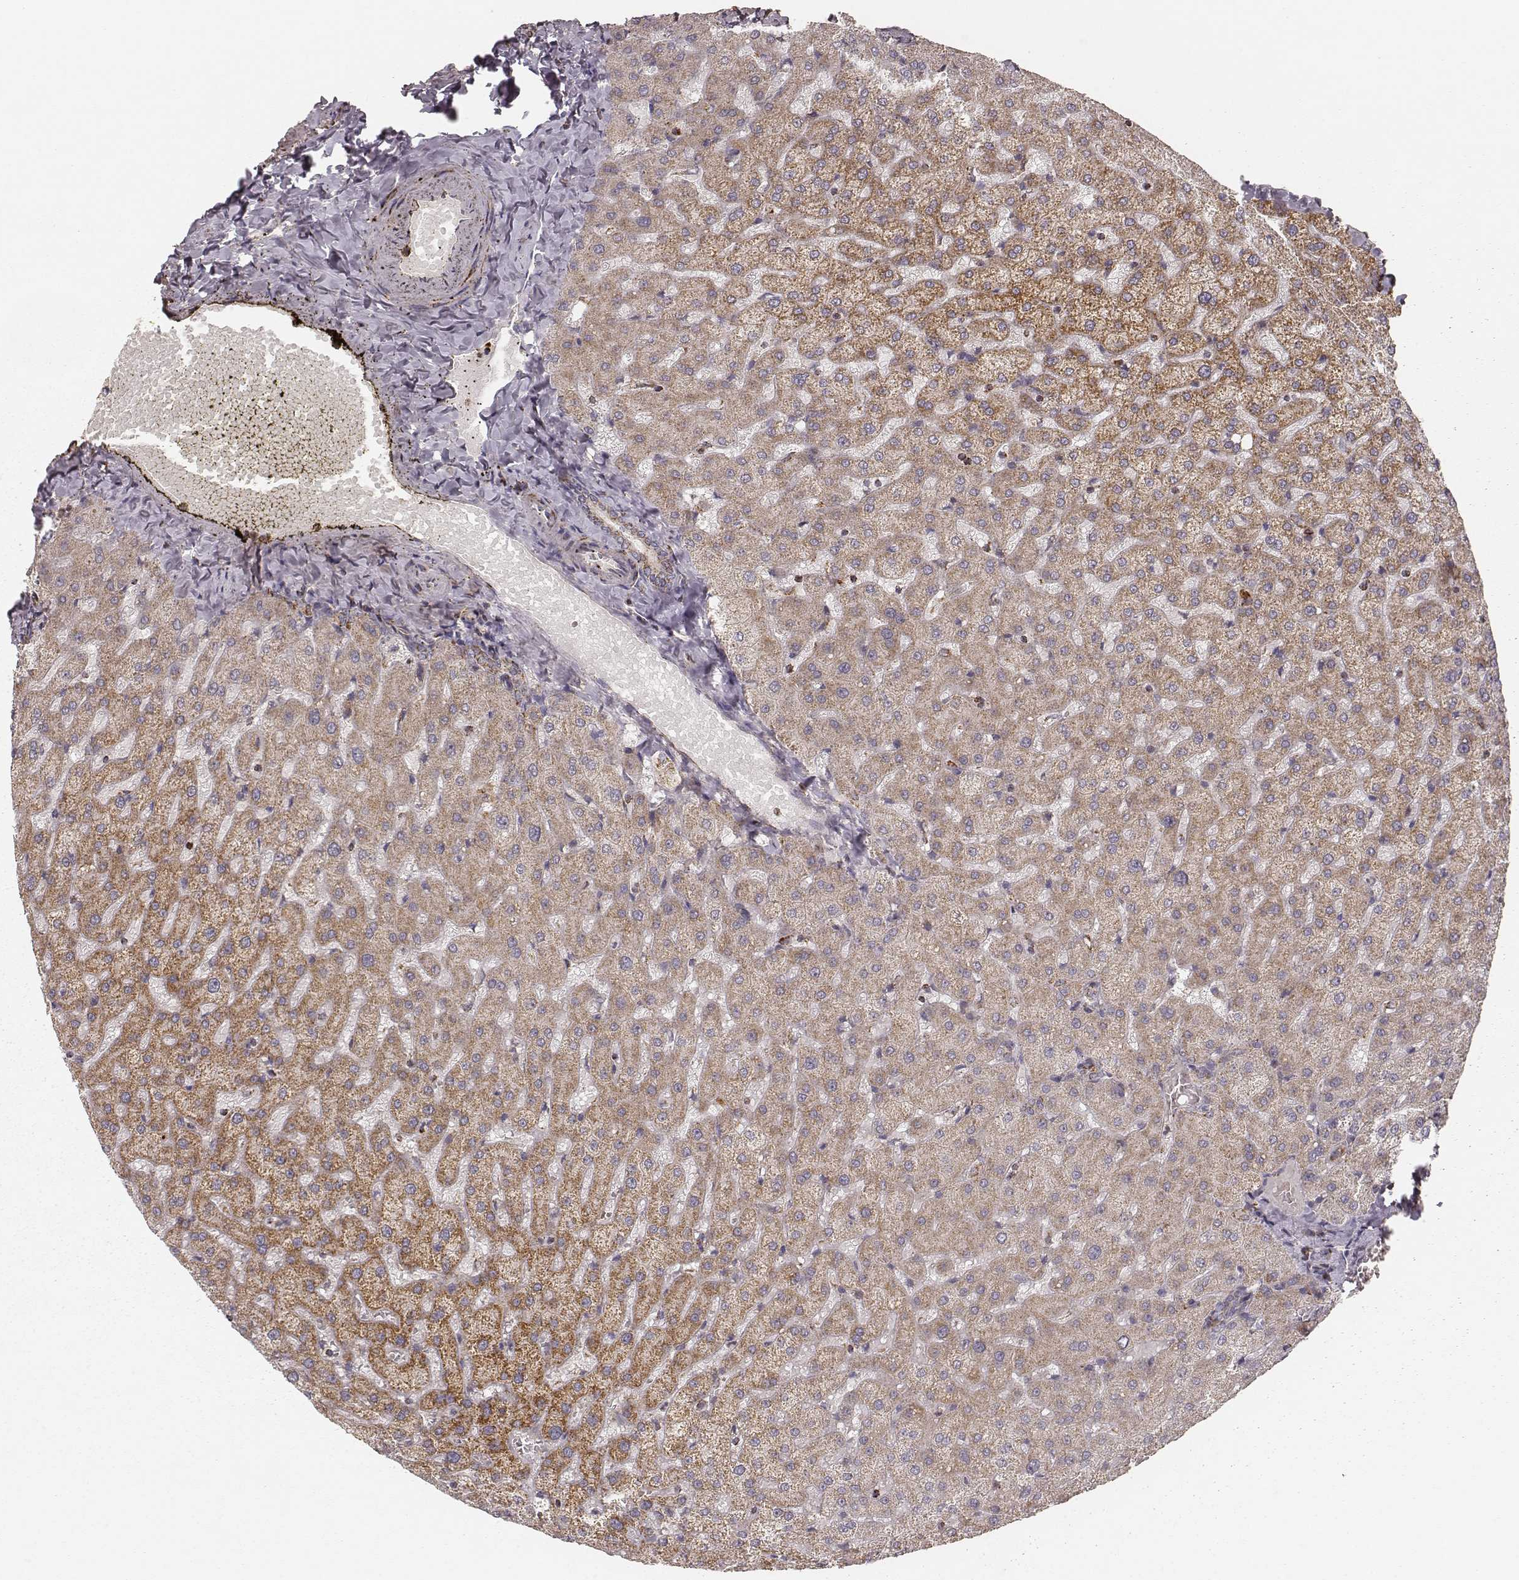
{"staining": {"intensity": "moderate", "quantity": ">75%", "location": "cytoplasmic/membranous"}, "tissue": "liver", "cell_type": "Cholangiocytes", "image_type": "normal", "snomed": [{"axis": "morphology", "description": "Normal tissue, NOS"}, {"axis": "topography", "description": "Liver"}], "caption": "Immunohistochemical staining of unremarkable liver exhibits >75% levels of moderate cytoplasmic/membranous protein positivity in about >75% of cholangiocytes.", "gene": "CS", "patient": {"sex": "female", "age": 50}}